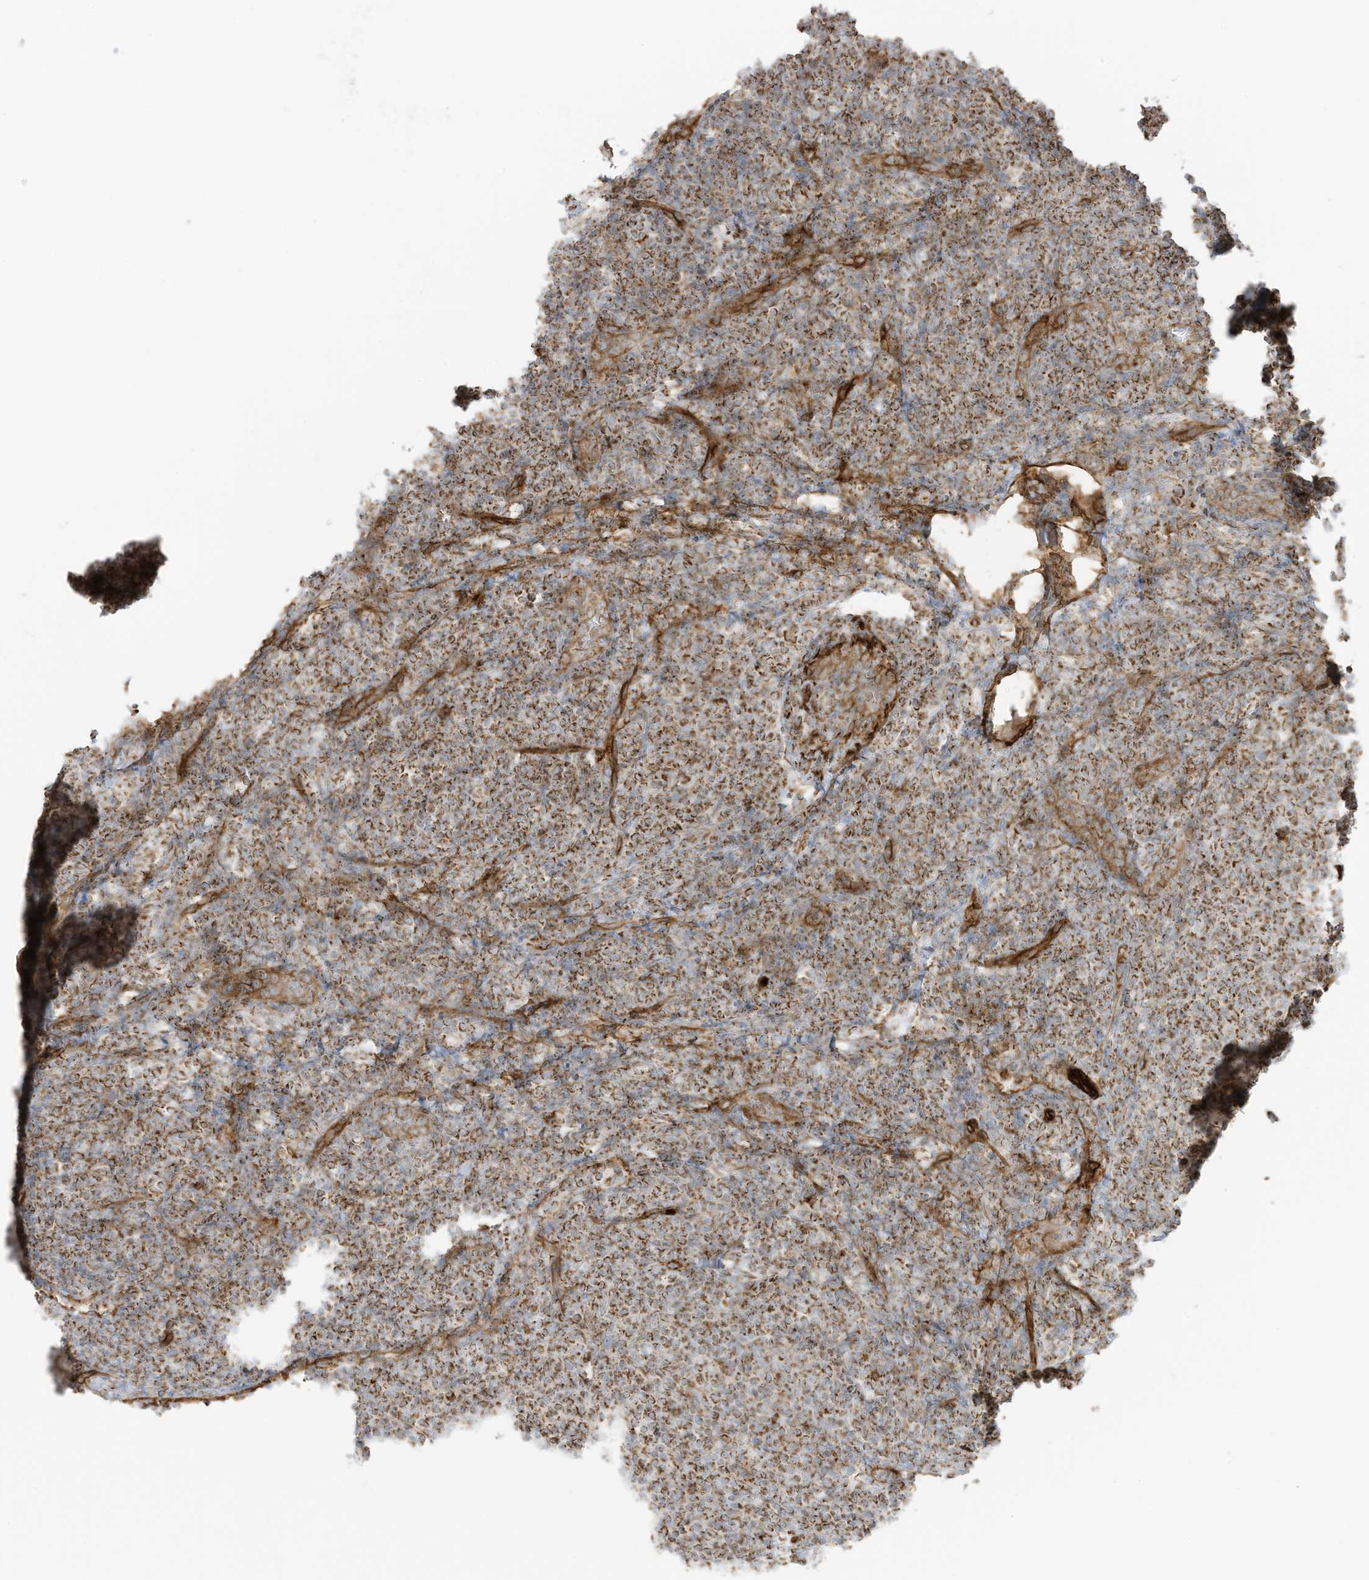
{"staining": {"intensity": "moderate", "quantity": ">75%", "location": "cytoplasmic/membranous"}, "tissue": "lymphoma", "cell_type": "Tumor cells", "image_type": "cancer", "snomed": [{"axis": "morphology", "description": "Malignant lymphoma, non-Hodgkin's type, Low grade"}, {"axis": "topography", "description": "Lymph node"}], "caption": "Human lymphoma stained for a protein (brown) displays moderate cytoplasmic/membranous positive expression in approximately >75% of tumor cells.", "gene": "ABCB7", "patient": {"sex": "male", "age": 66}}